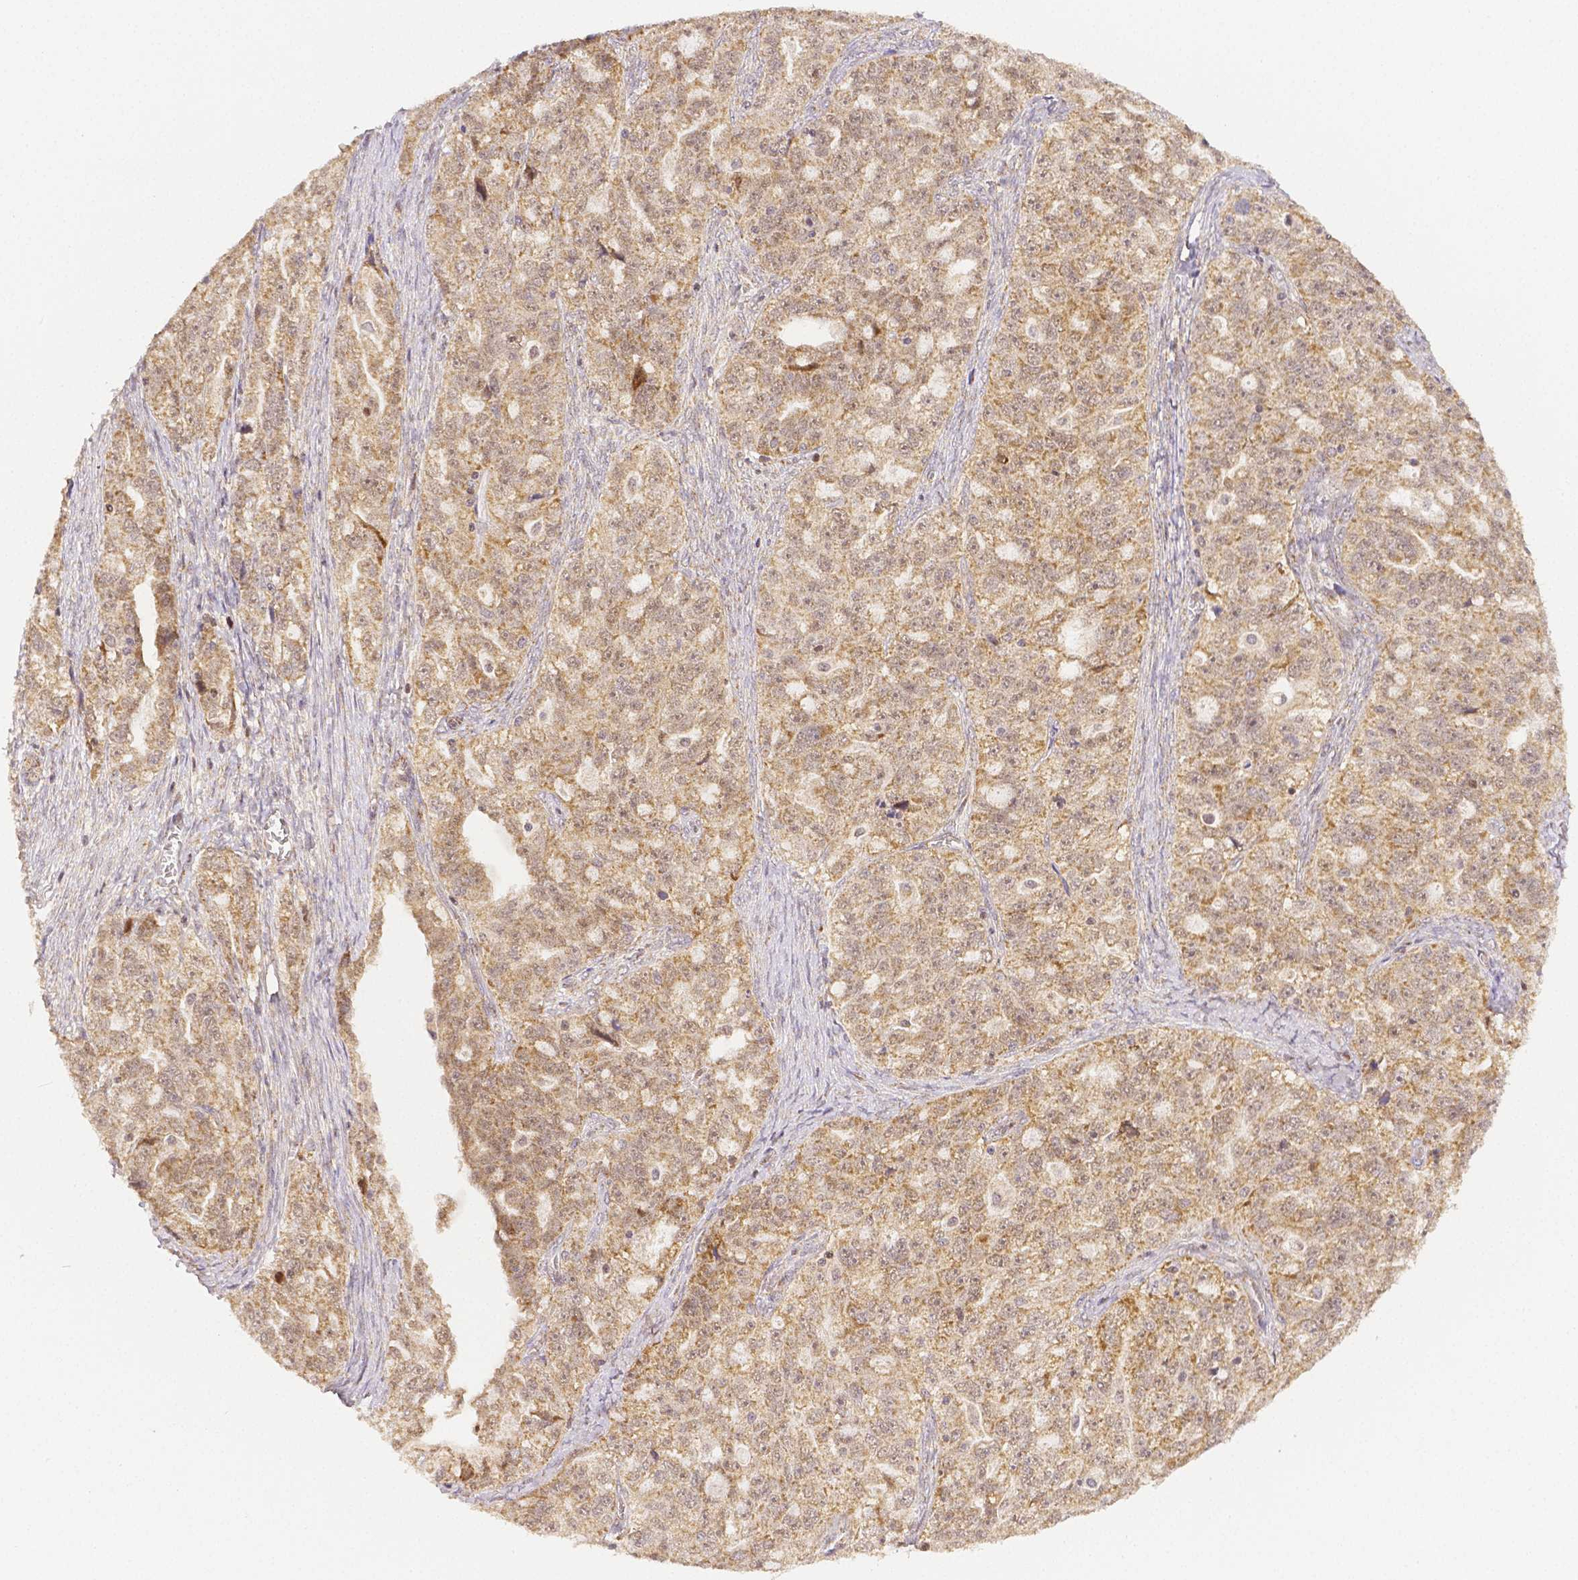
{"staining": {"intensity": "moderate", "quantity": ">75%", "location": "cytoplasmic/membranous,nuclear"}, "tissue": "ovarian cancer", "cell_type": "Tumor cells", "image_type": "cancer", "snomed": [{"axis": "morphology", "description": "Cystadenocarcinoma, serous, NOS"}, {"axis": "topography", "description": "Ovary"}], "caption": "Moderate cytoplasmic/membranous and nuclear expression is appreciated in approximately >75% of tumor cells in ovarian cancer (serous cystadenocarcinoma). The staining was performed using DAB to visualize the protein expression in brown, while the nuclei were stained in blue with hematoxylin (Magnification: 20x).", "gene": "RHOT1", "patient": {"sex": "female", "age": 51}}